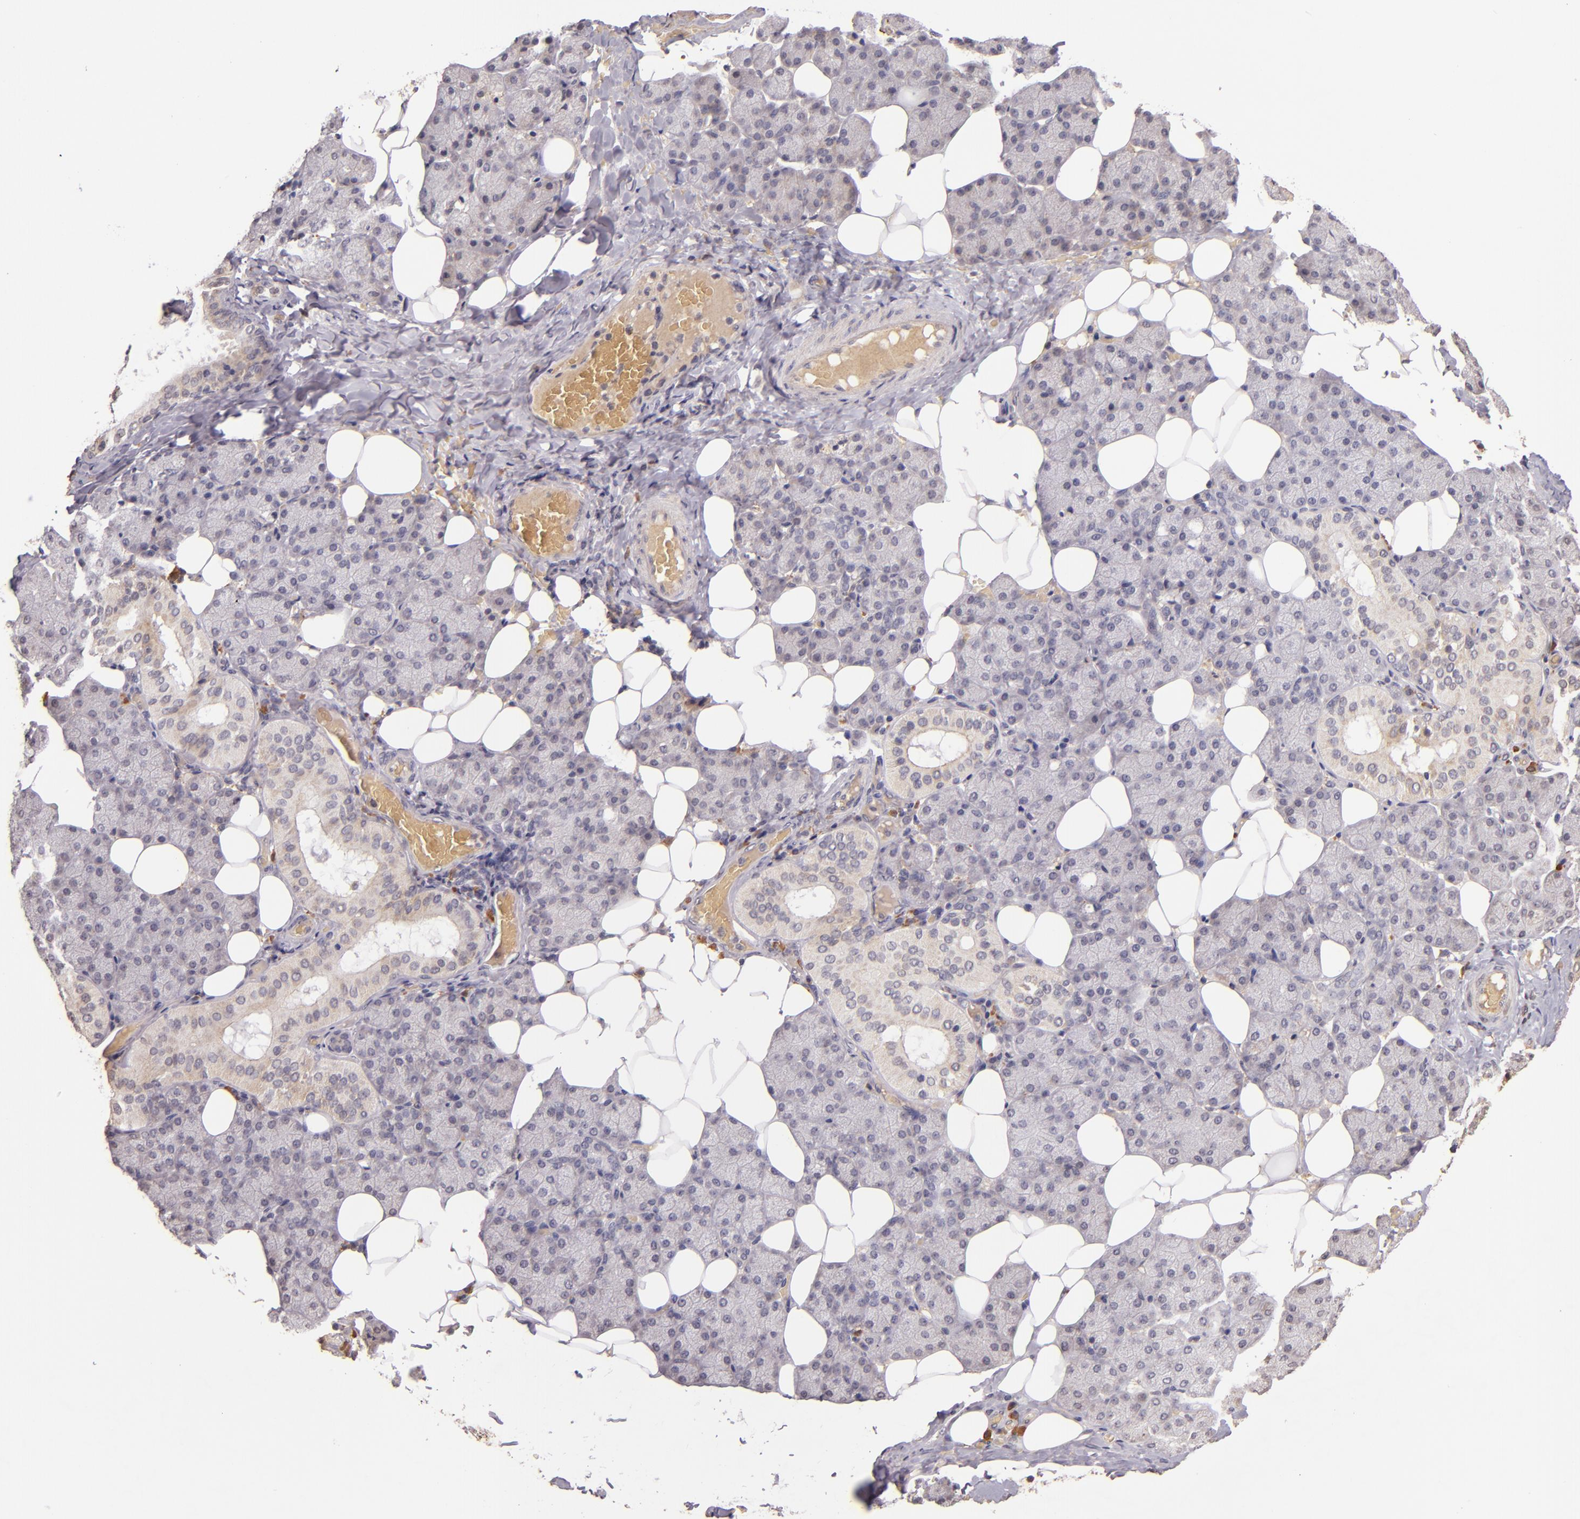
{"staining": {"intensity": "negative", "quantity": "none", "location": "none"}, "tissue": "salivary gland", "cell_type": "Glandular cells", "image_type": "normal", "snomed": [{"axis": "morphology", "description": "Normal tissue, NOS"}, {"axis": "topography", "description": "Lymph node"}, {"axis": "topography", "description": "Salivary gland"}], "caption": "A micrograph of human salivary gland is negative for staining in glandular cells. (Immunohistochemistry, brightfield microscopy, high magnification).", "gene": "ABL1", "patient": {"sex": "male", "age": 8}}